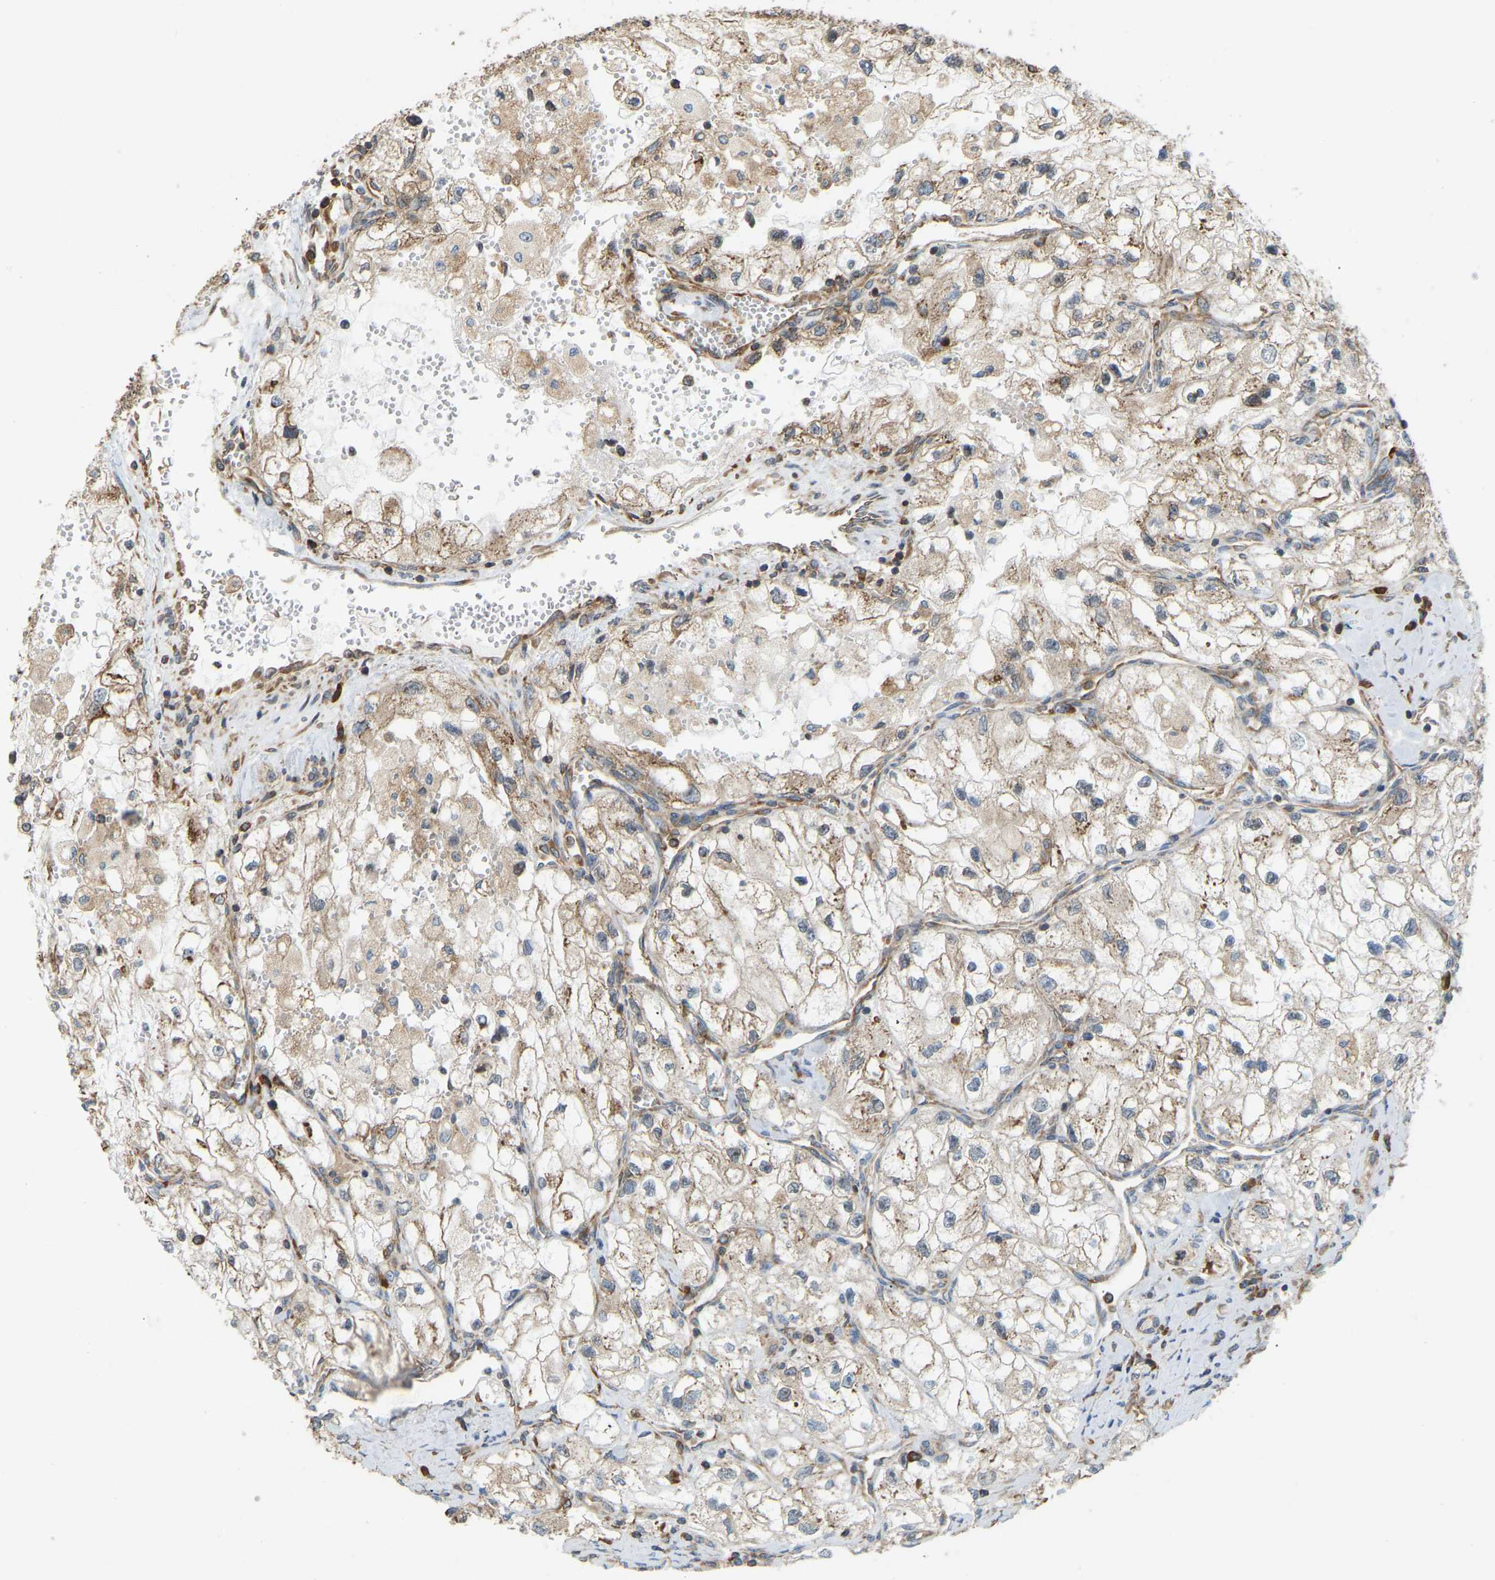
{"staining": {"intensity": "moderate", "quantity": ">75%", "location": "cytoplasmic/membranous"}, "tissue": "renal cancer", "cell_type": "Tumor cells", "image_type": "cancer", "snomed": [{"axis": "morphology", "description": "Adenocarcinoma, NOS"}, {"axis": "topography", "description": "Kidney"}], "caption": "Renal cancer (adenocarcinoma) stained with a protein marker exhibits moderate staining in tumor cells.", "gene": "RPS6KB2", "patient": {"sex": "female", "age": 70}}